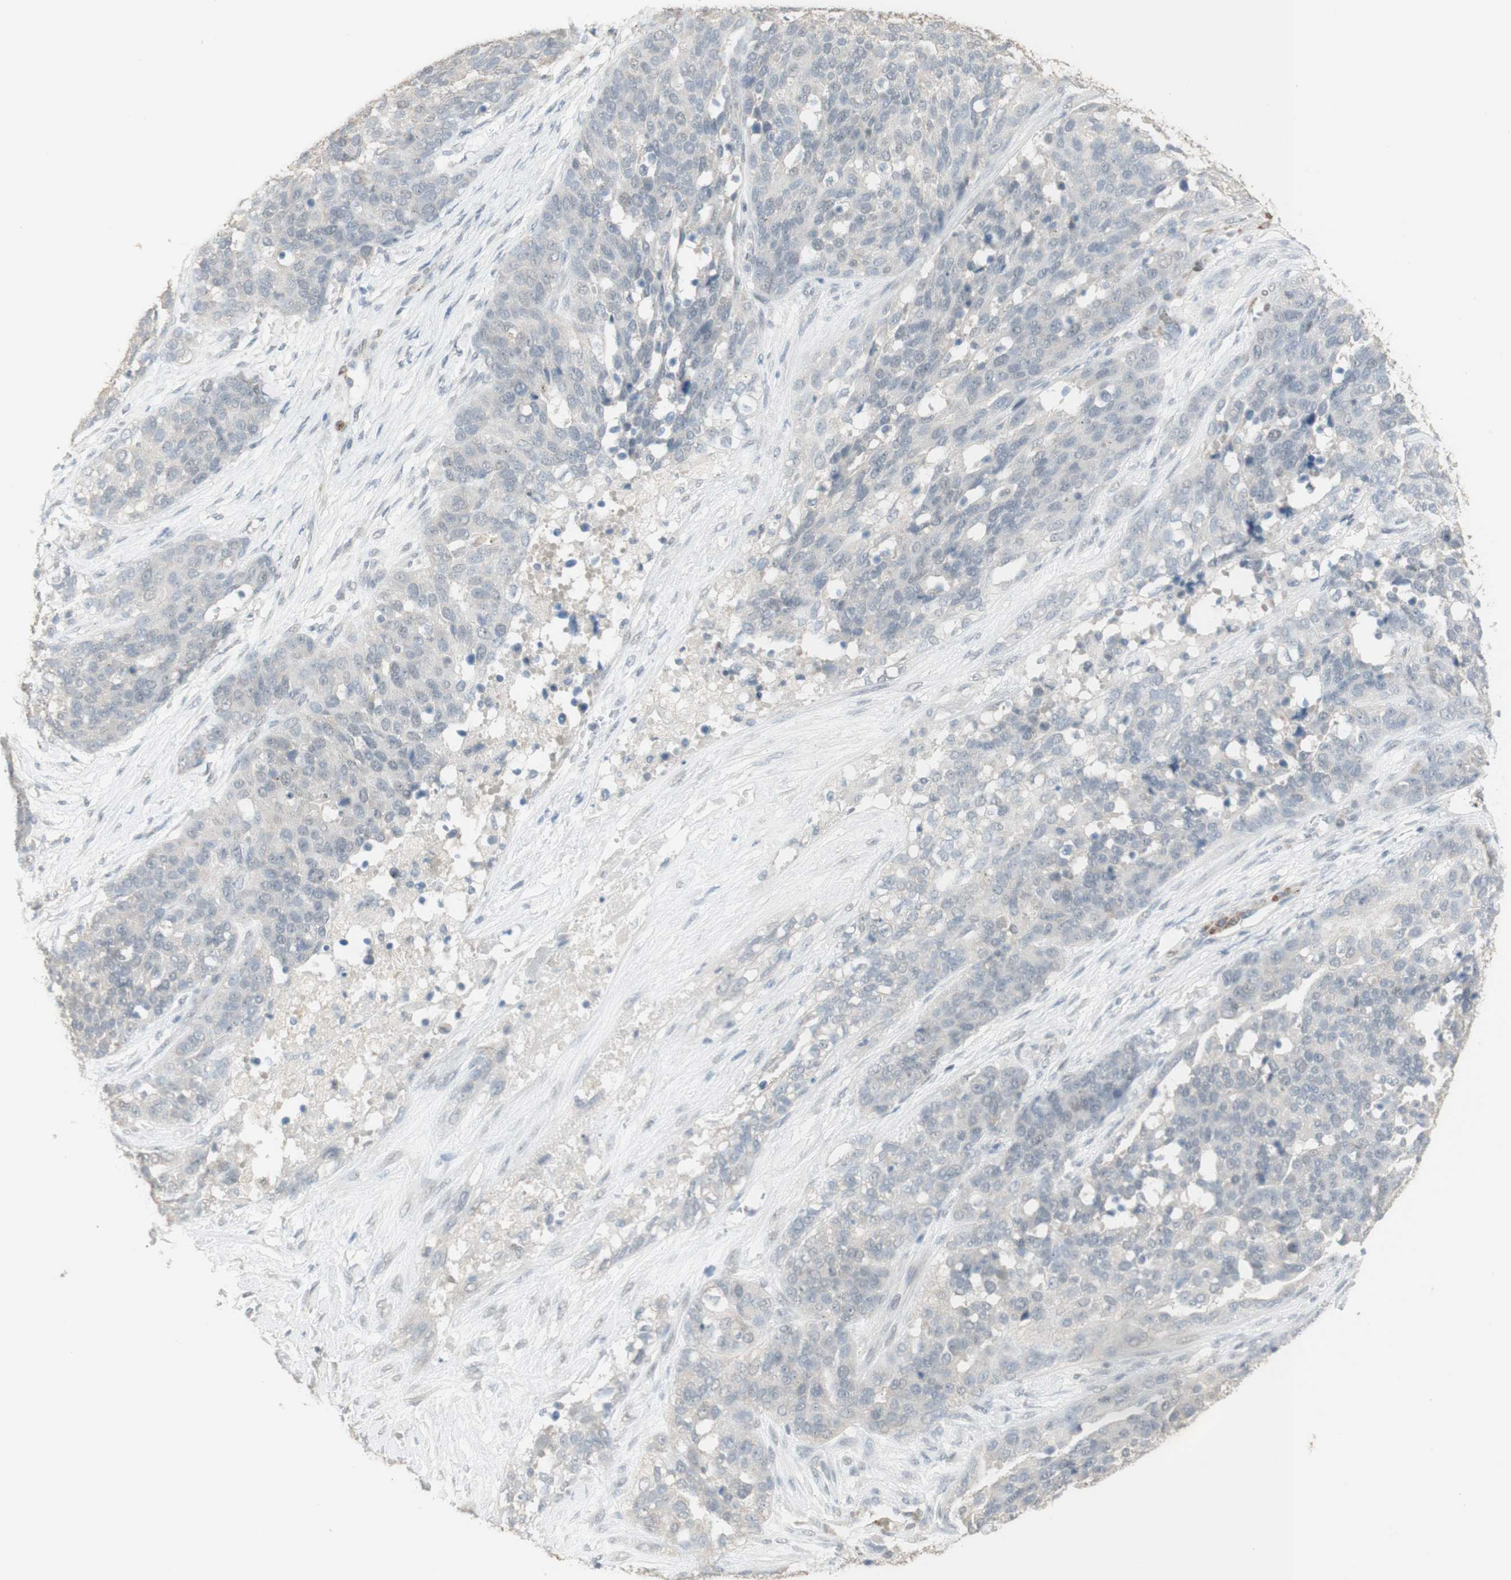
{"staining": {"intensity": "negative", "quantity": "none", "location": "none"}, "tissue": "ovarian cancer", "cell_type": "Tumor cells", "image_type": "cancer", "snomed": [{"axis": "morphology", "description": "Cystadenocarcinoma, serous, NOS"}, {"axis": "topography", "description": "Ovary"}], "caption": "Immunohistochemical staining of ovarian serous cystadenocarcinoma displays no significant expression in tumor cells.", "gene": "MUC3A", "patient": {"sex": "female", "age": 44}}